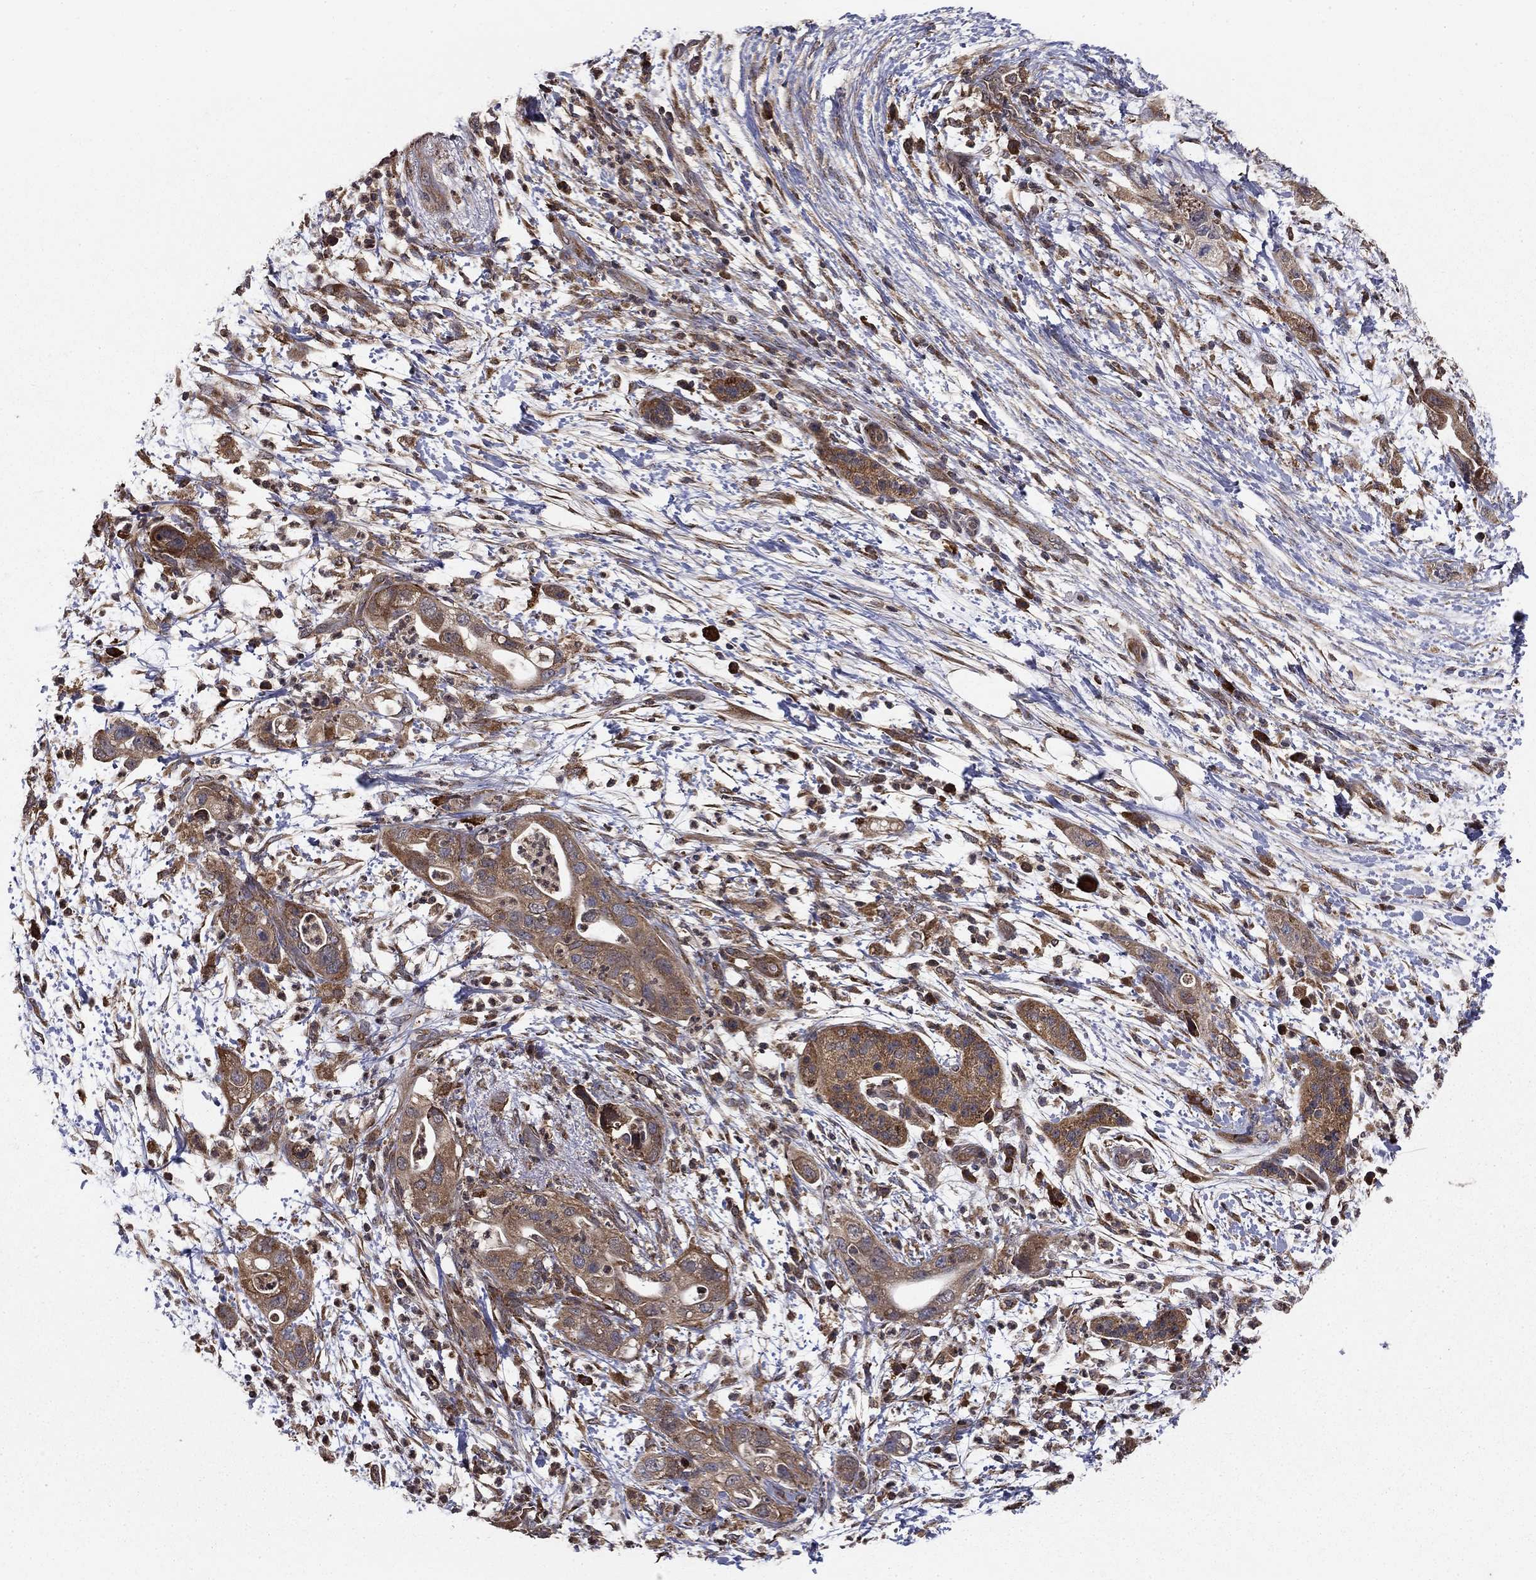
{"staining": {"intensity": "moderate", "quantity": ">75%", "location": "cytoplasmic/membranous"}, "tissue": "pancreatic cancer", "cell_type": "Tumor cells", "image_type": "cancer", "snomed": [{"axis": "morphology", "description": "Adenocarcinoma, NOS"}, {"axis": "topography", "description": "Pancreas"}], "caption": "Moderate cytoplasmic/membranous positivity for a protein is identified in about >75% of tumor cells of pancreatic cancer (adenocarcinoma) using IHC.", "gene": "BABAM2", "patient": {"sex": "female", "age": 72}}